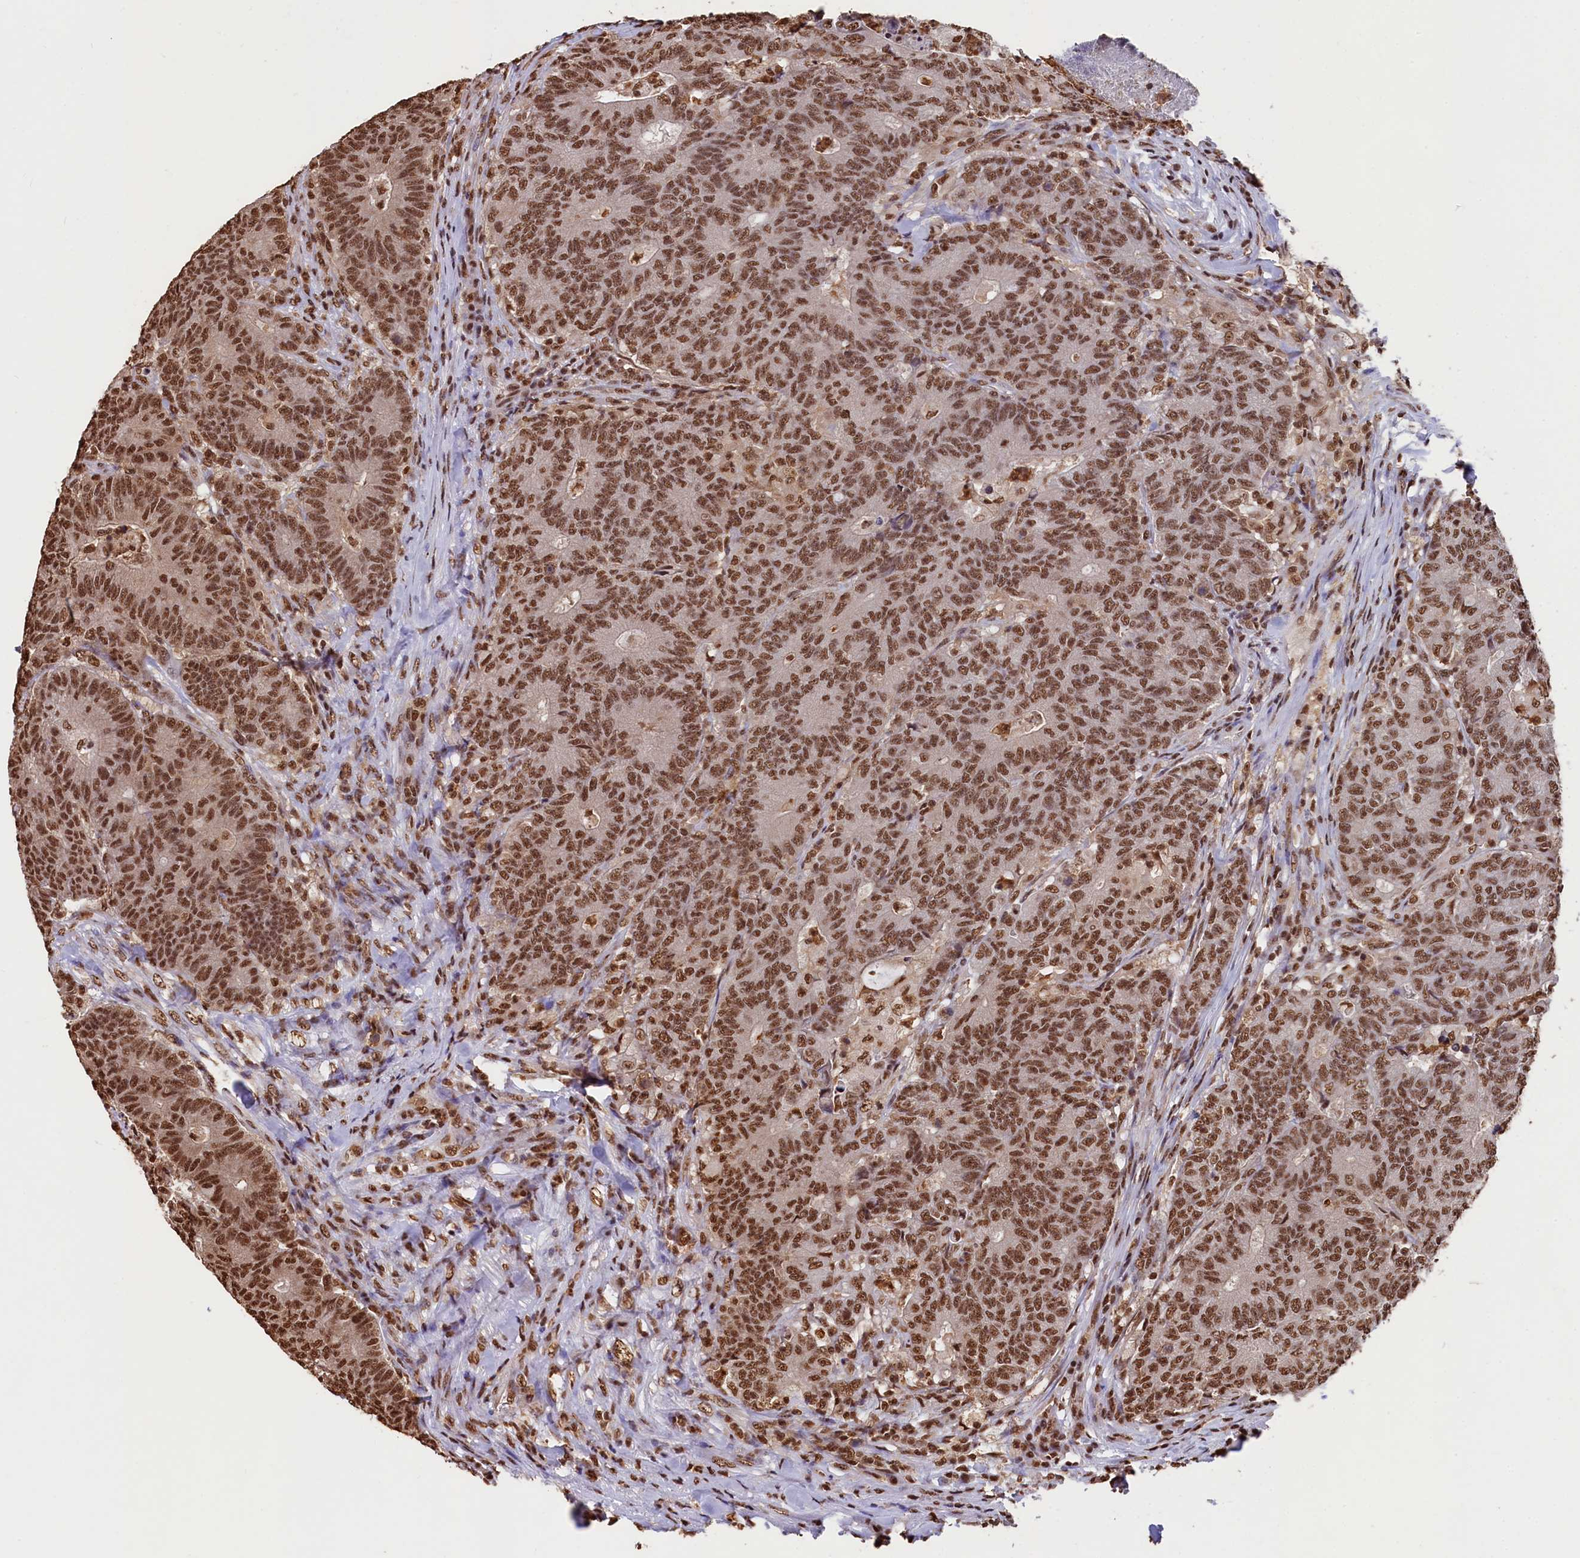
{"staining": {"intensity": "strong", "quantity": ">75%", "location": "nuclear"}, "tissue": "colorectal cancer", "cell_type": "Tumor cells", "image_type": "cancer", "snomed": [{"axis": "morphology", "description": "Adenocarcinoma, NOS"}, {"axis": "topography", "description": "Colon"}], "caption": "Immunohistochemical staining of human adenocarcinoma (colorectal) demonstrates strong nuclear protein expression in about >75% of tumor cells.", "gene": "SNRPD2", "patient": {"sex": "female", "age": 75}}